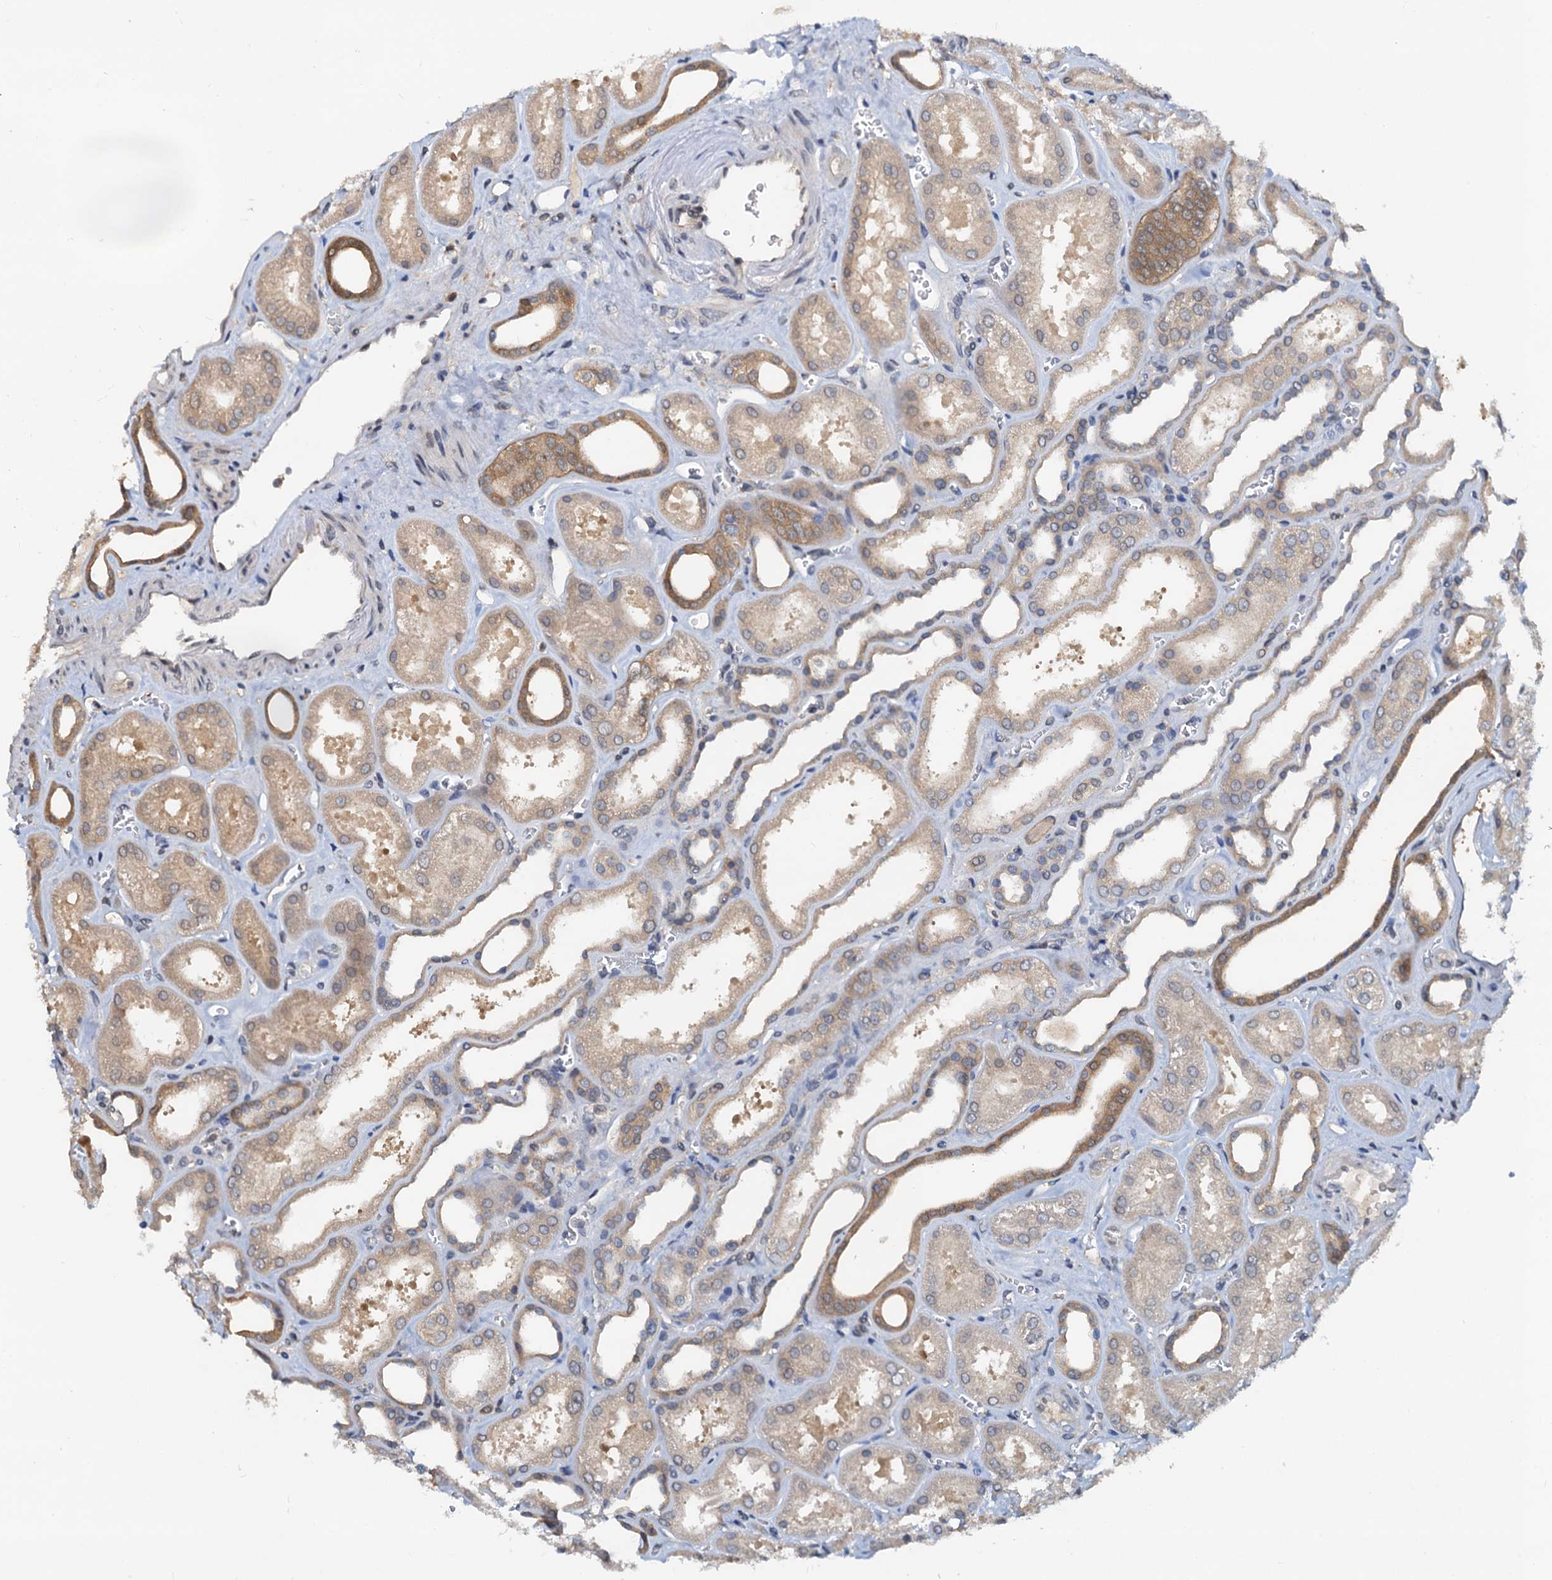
{"staining": {"intensity": "negative", "quantity": "none", "location": "none"}, "tissue": "kidney", "cell_type": "Cells in glomeruli", "image_type": "normal", "snomed": [{"axis": "morphology", "description": "Normal tissue, NOS"}, {"axis": "morphology", "description": "Adenocarcinoma, NOS"}, {"axis": "topography", "description": "Kidney"}], "caption": "The histopathology image reveals no significant expression in cells in glomeruli of kidney. The staining was performed using DAB to visualize the protein expression in brown, while the nuclei were stained in blue with hematoxylin (Magnification: 20x).", "gene": "PTGES3", "patient": {"sex": "female", "age": 68}}